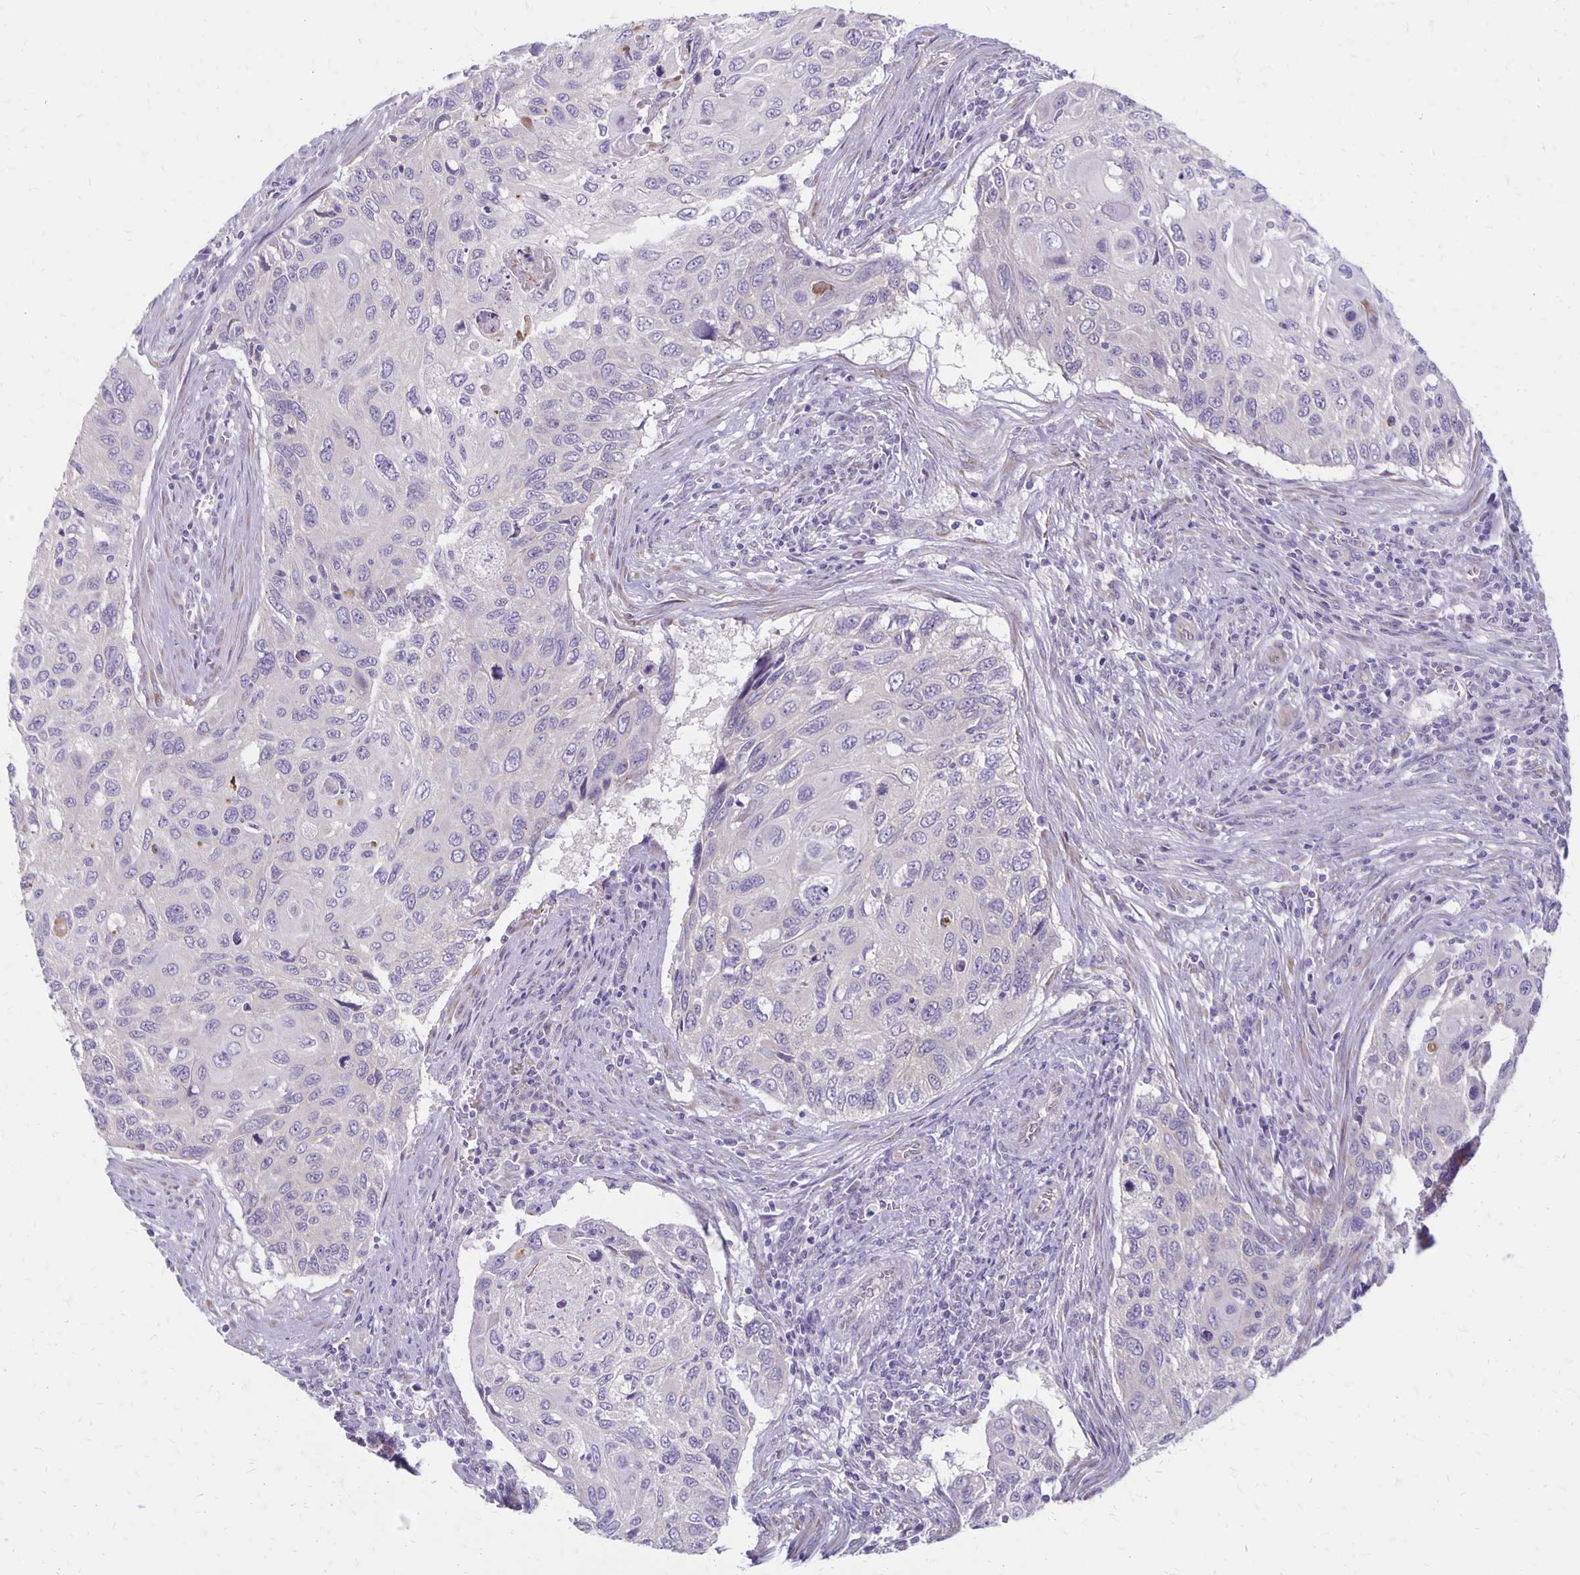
{"staining": {"intensity": "negative", "quantity": "none", "location": "none"}, "tissue": "cervical cancer", "cell_type": "Tumor cells", "image_type": "cancer", "snomed": [{"axis": "morphology", "description": "Squamous cell carcinoma, NOS"}, {"axis": "topography", "description": "Cervix"}], "caption": "Tumor cells show no significant positivity in cervical squamous cell carcinoma.", "gene": "HOMER1", "patient": {"sex": "female", "age": 70}}